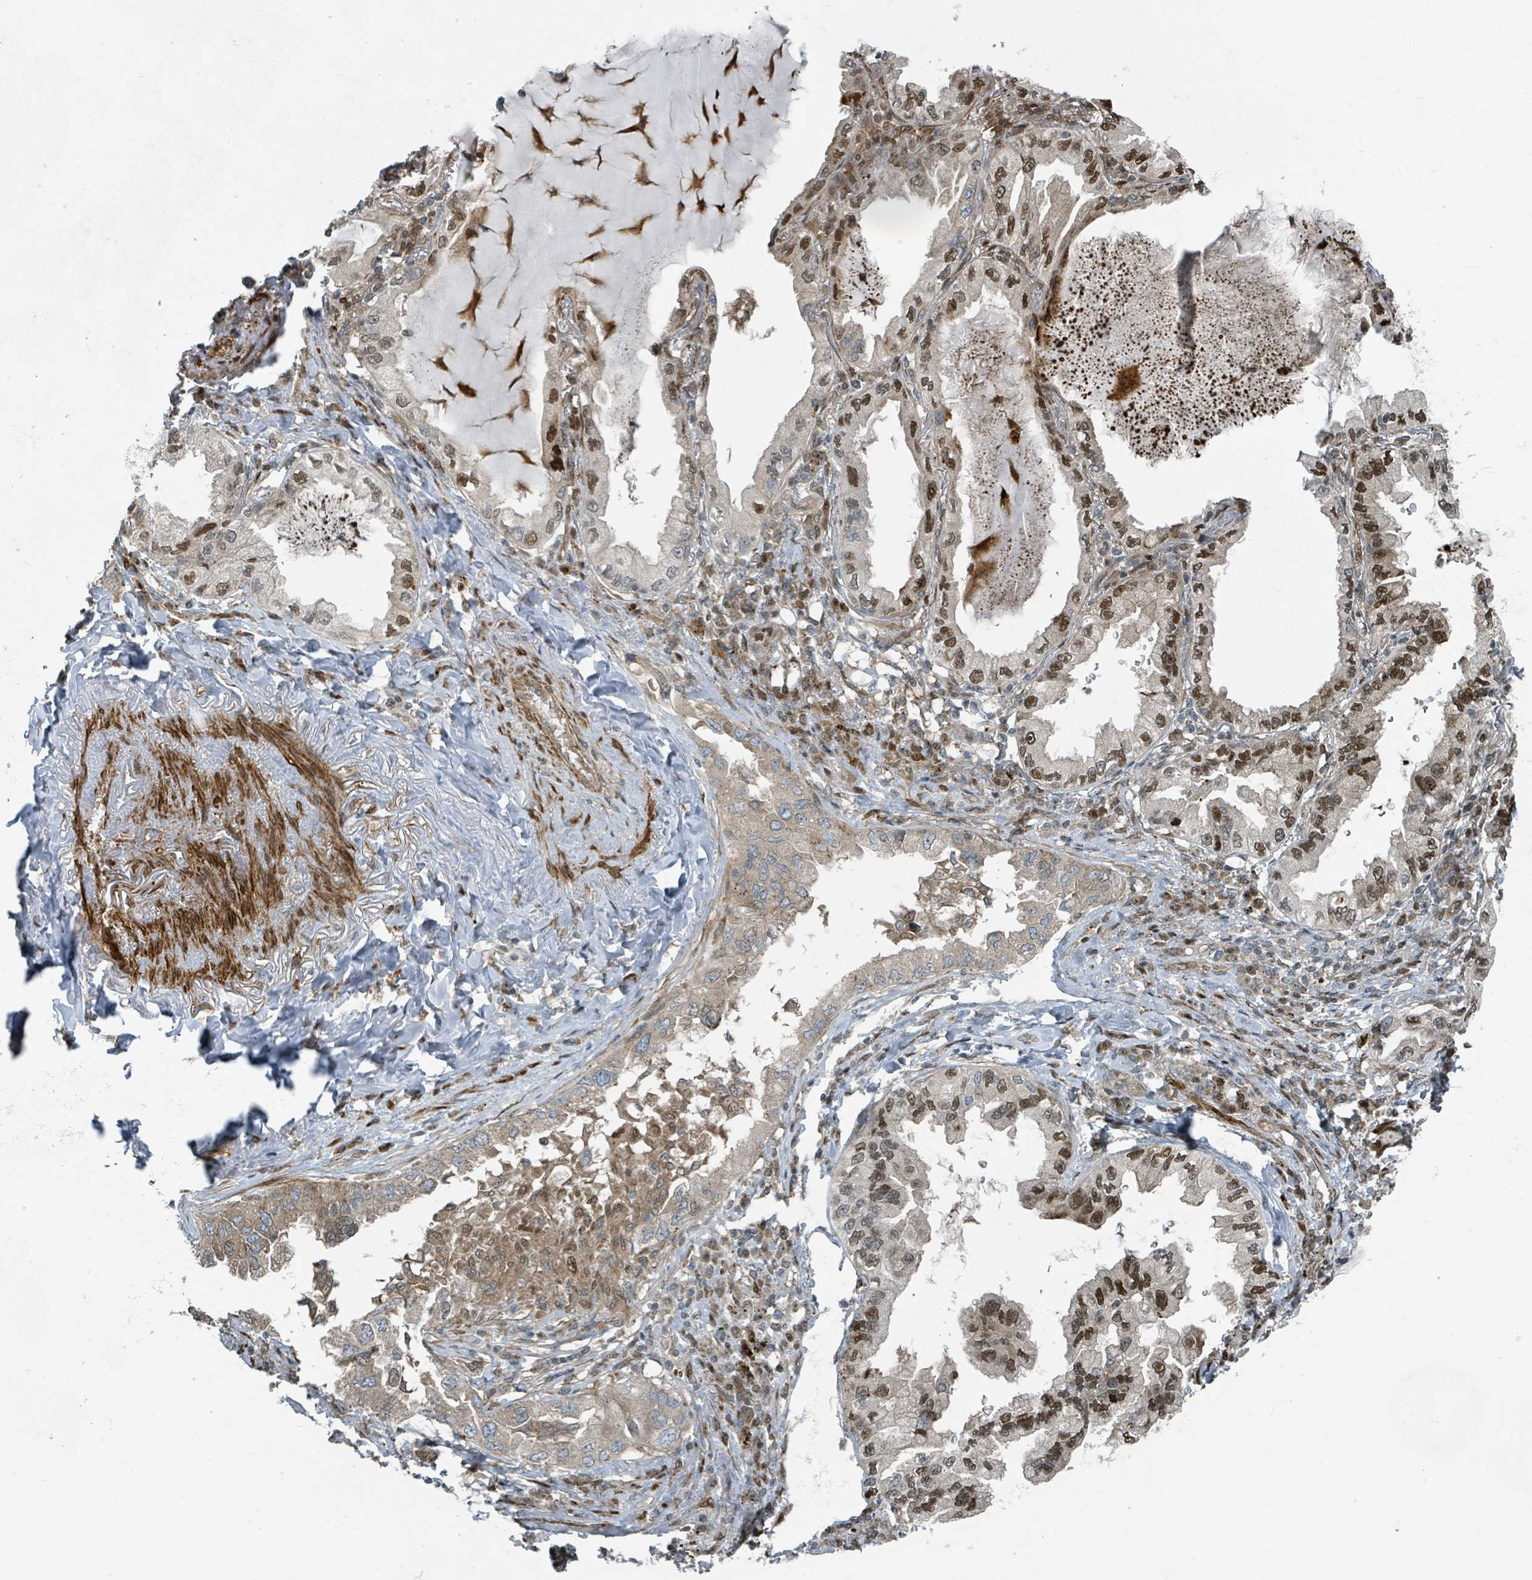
{"staining": {"intensity": "moderate", "quantity": "25%-75%", "location": "cytoplasmic/membranous,nuclear"}, "tissue": "lung cancer", "cell_type": "Tumor cells", "image_type": "cancer", "snomed": [{"axis": "morphology", "description": "Adenocarcinoma, NOS"}, {"axis": "topography", "description": "Lung"}], "caption": "Immunohistochemistry (IHC) of human lung cancer demonstrates medium levels of moderate cytoplasmic/membranous and nuclear staining in approximately 25%-75% of tumor cells. (DAB (3,3'-diaminobenzidine) IHC with brightfield microscopy, high magnification).", "gene": "RHPN2", "patient": {"sex": "female", "age": 69}}